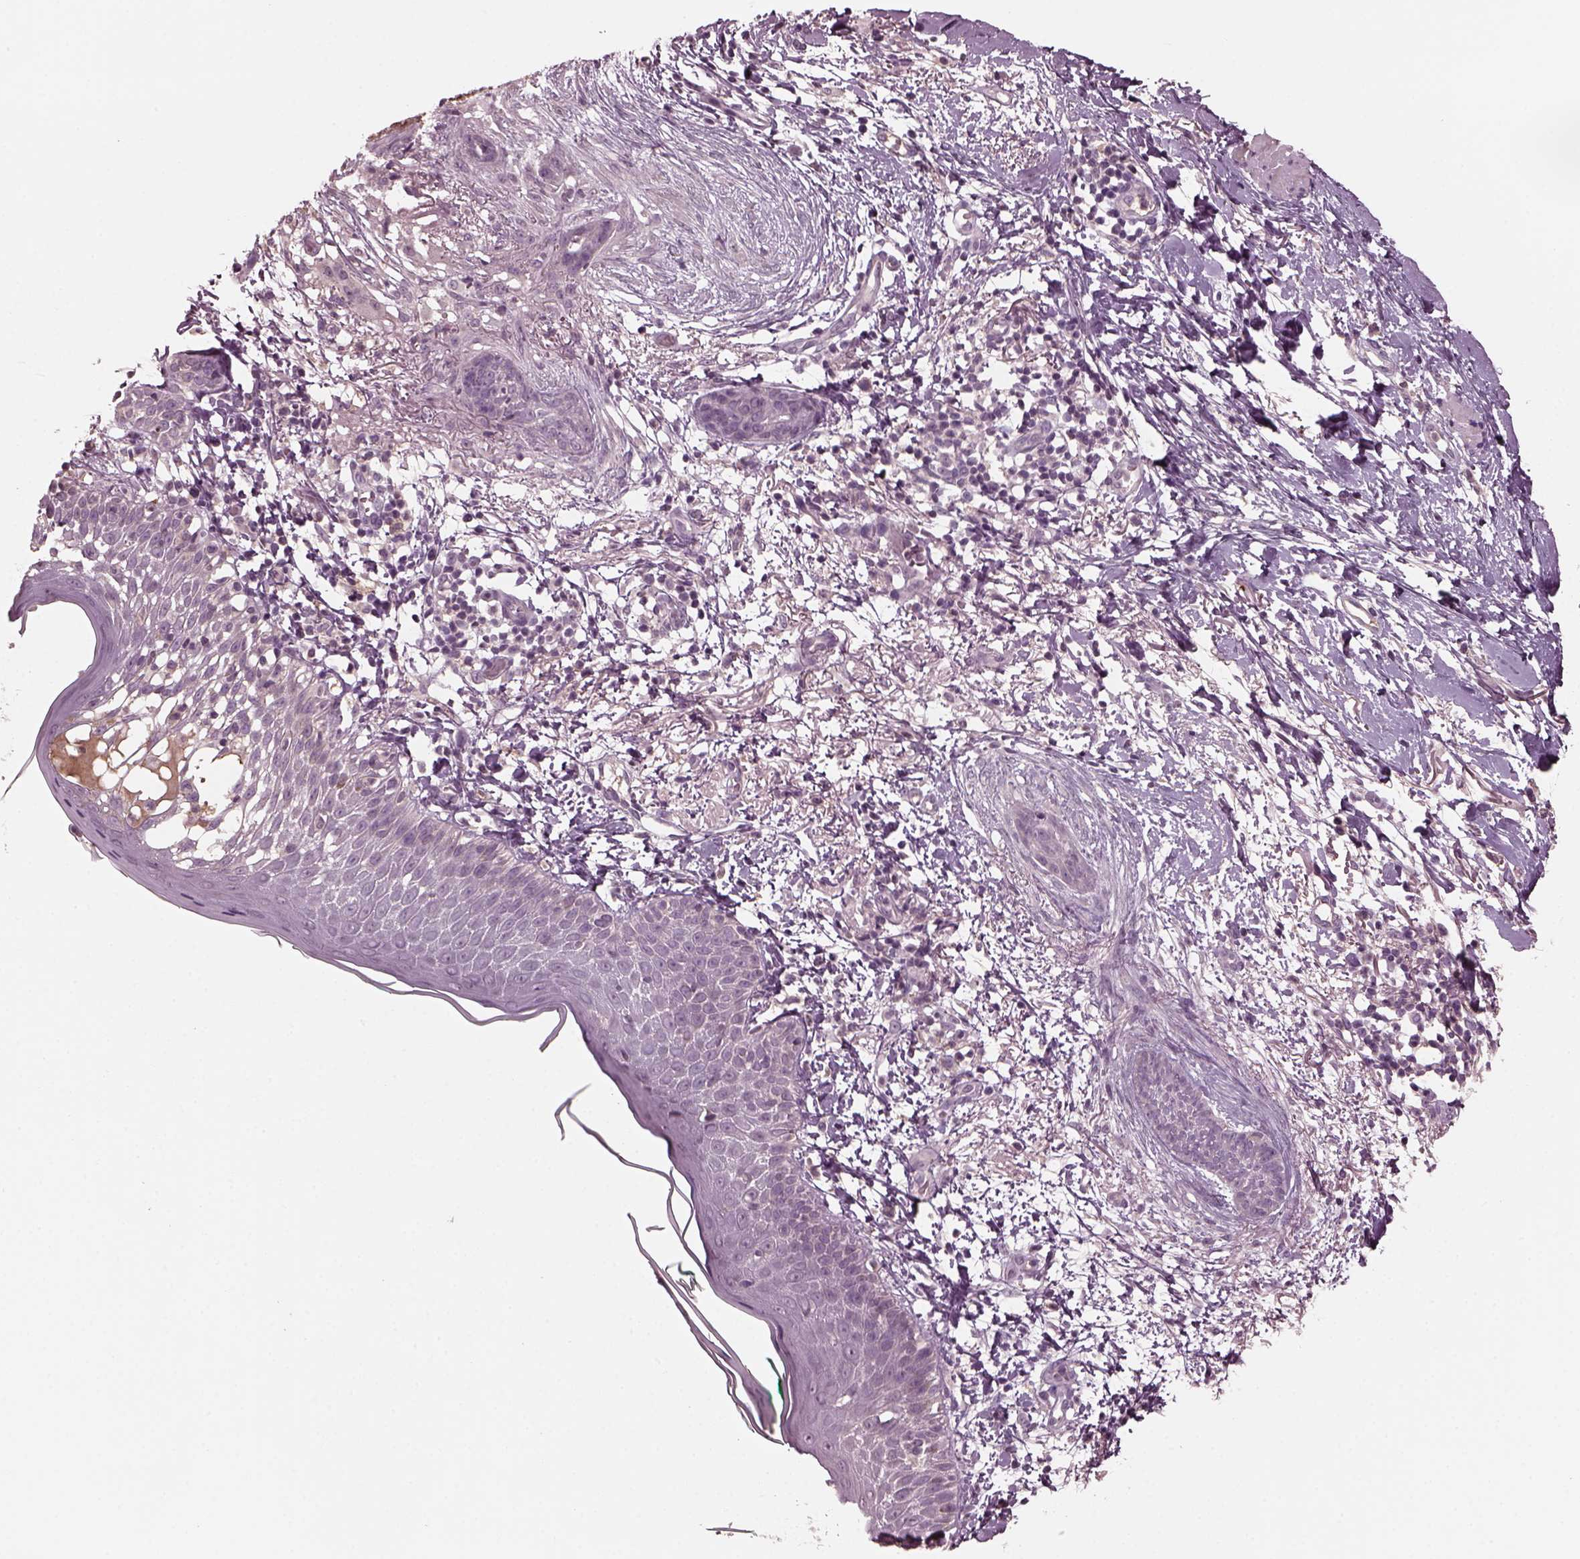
{"staining": {"intensity": "negative", "quantity": "none", "location": "none"}, "tissue": "skin cancer", "cell_type": "Tumor cells", "image_type": "cancer", "snomed": [{"axis": "morphology", "description": "Normal tissue, NOS"}, {"axis": "morphology", "description": "Basal cell carcinoma"}, {"axis": "topography", "description": "Skin"}], "caption": "Immunohistochemical staining of skin basal cell carcinoma exhibits no significant staining in tumor cells.", "gene": "PORCN", "patient": {"sex": "male", "age": 84}}